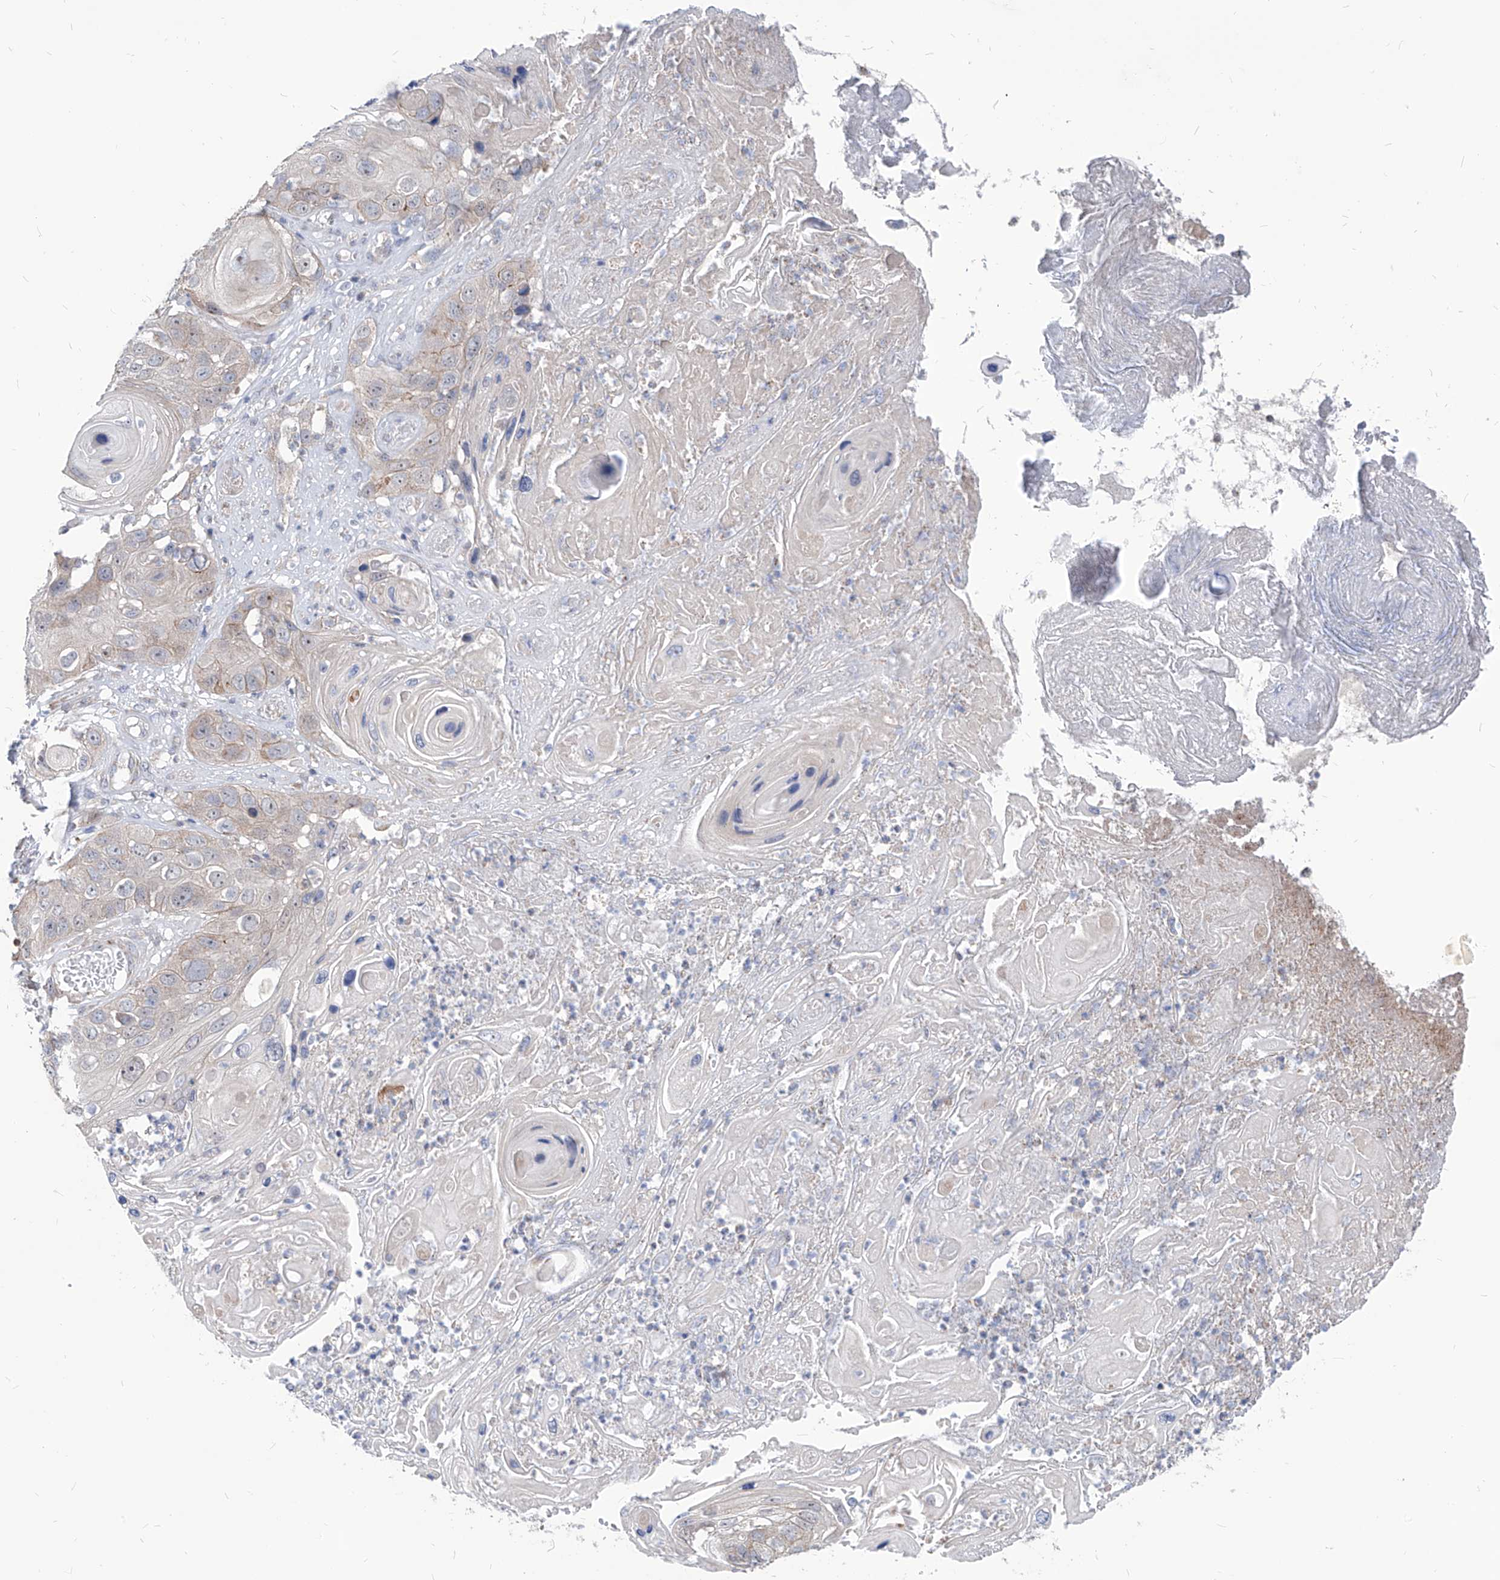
{"staining": {"intensity": "negative", "quantity": "none", "location": "none"}, "tissue": "skin cancer", "cell_type": "Tumor cells", "image_type": "cancer", "snomed": [{"axis": "morphology", "description": "Squamous cell carcinoma, NOS"}, {"axis": "topography", "description": "Skin"}], "caption": "Photomicrograph shows no significant protein staining in tumor cells of squamous cell carcinoma (skin).", "gene": "AGPS", "patient": {"sex": "male", "age": 55}}